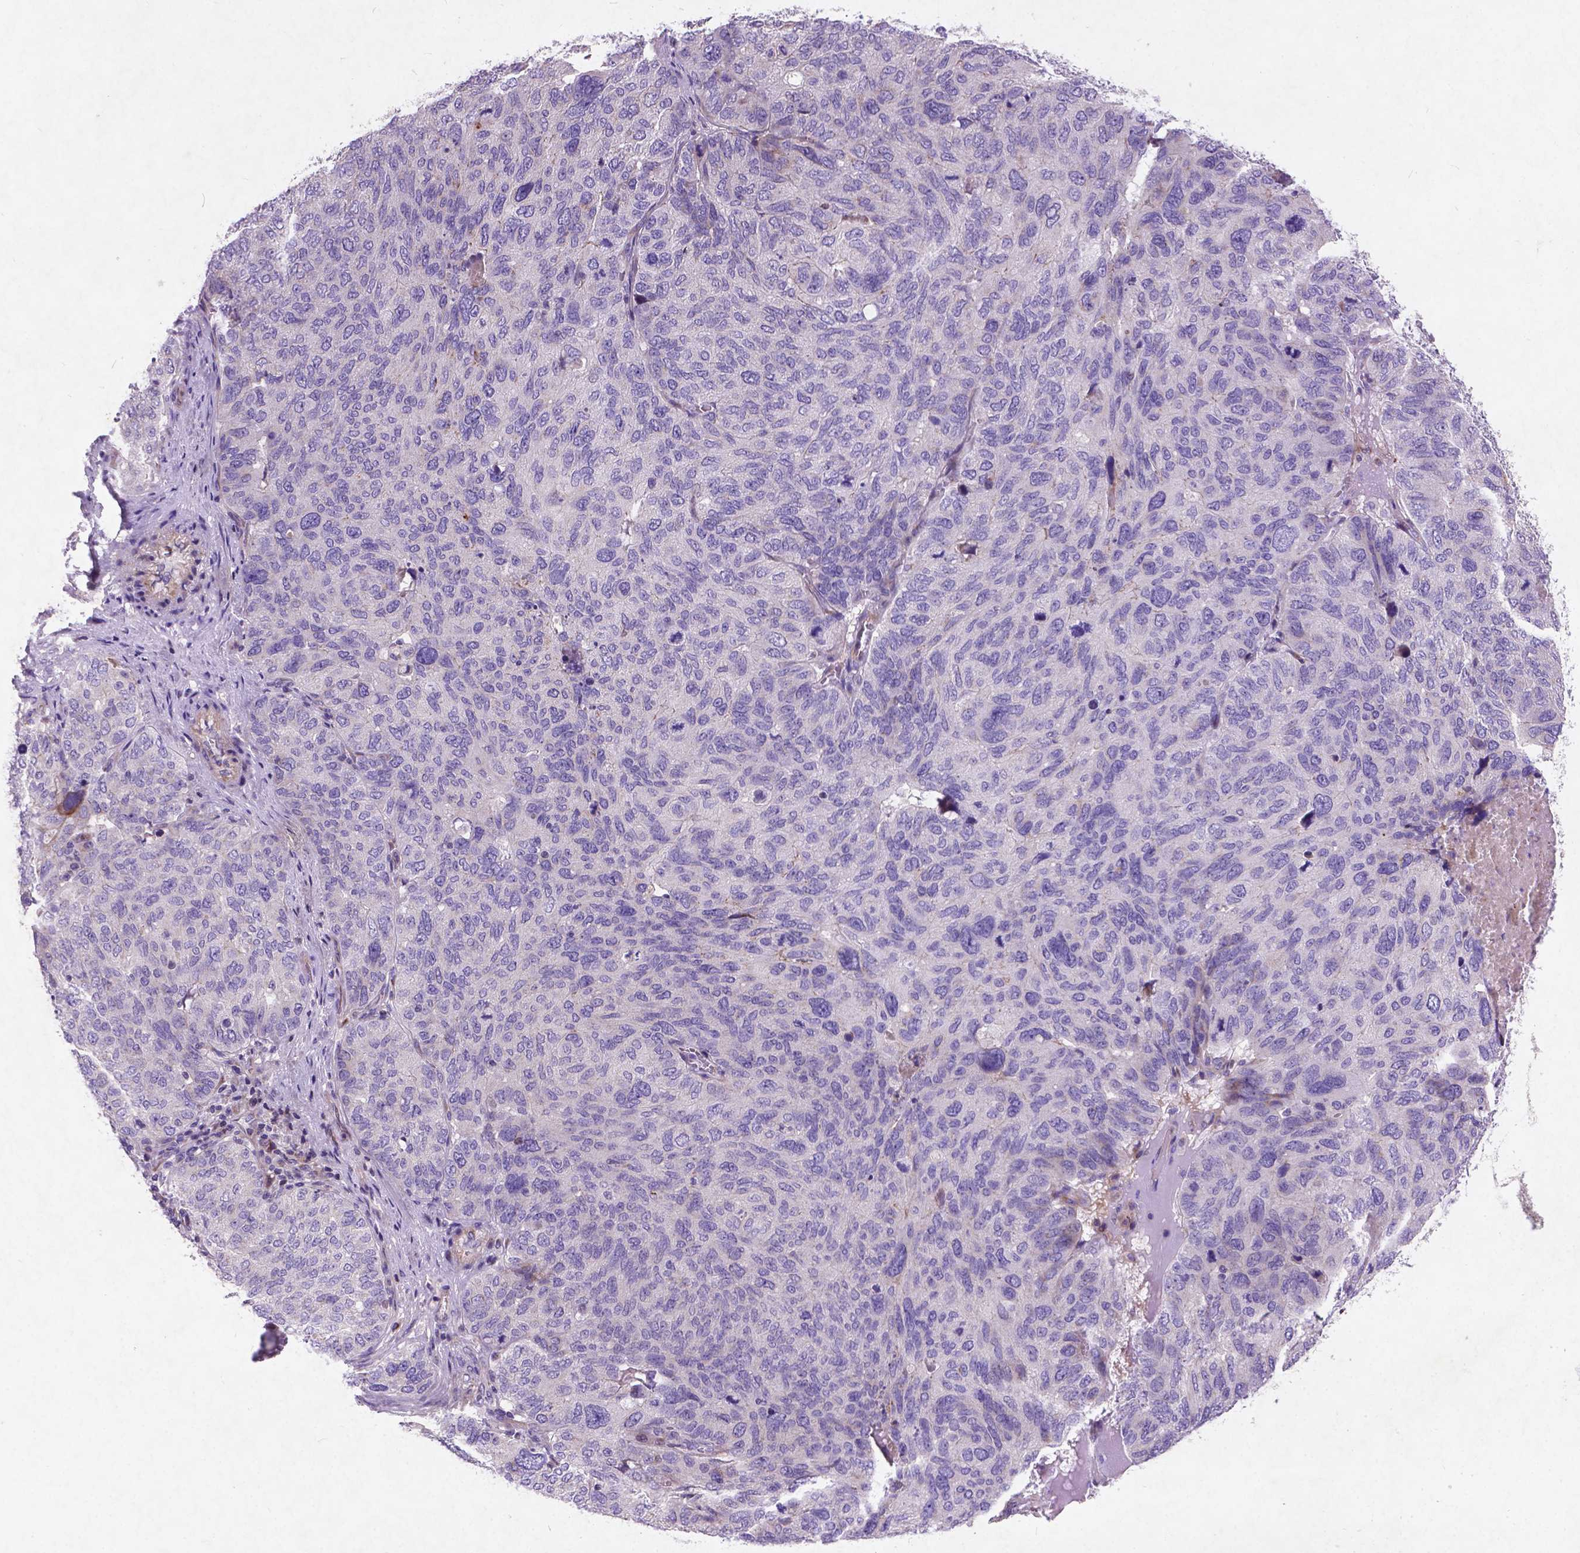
{"staining": {"intensity": "negative", "quantity": "none", "location": "none"}, "tissue": "ovarian cancer", "cell_type": "Tumor cells", "image_type": "cancer", "snomed": [{"axis": "morphology", "description": "Carcinoma, endometroid"}, {"axis": "topography", "description": "Ovary"}], "caption": "Ovarian cancer was stained to show a protein in brown. There is no significant staining in tumor cells.", "gene": "ATG4D", "patient": {"sex": "female", "age": 58}}